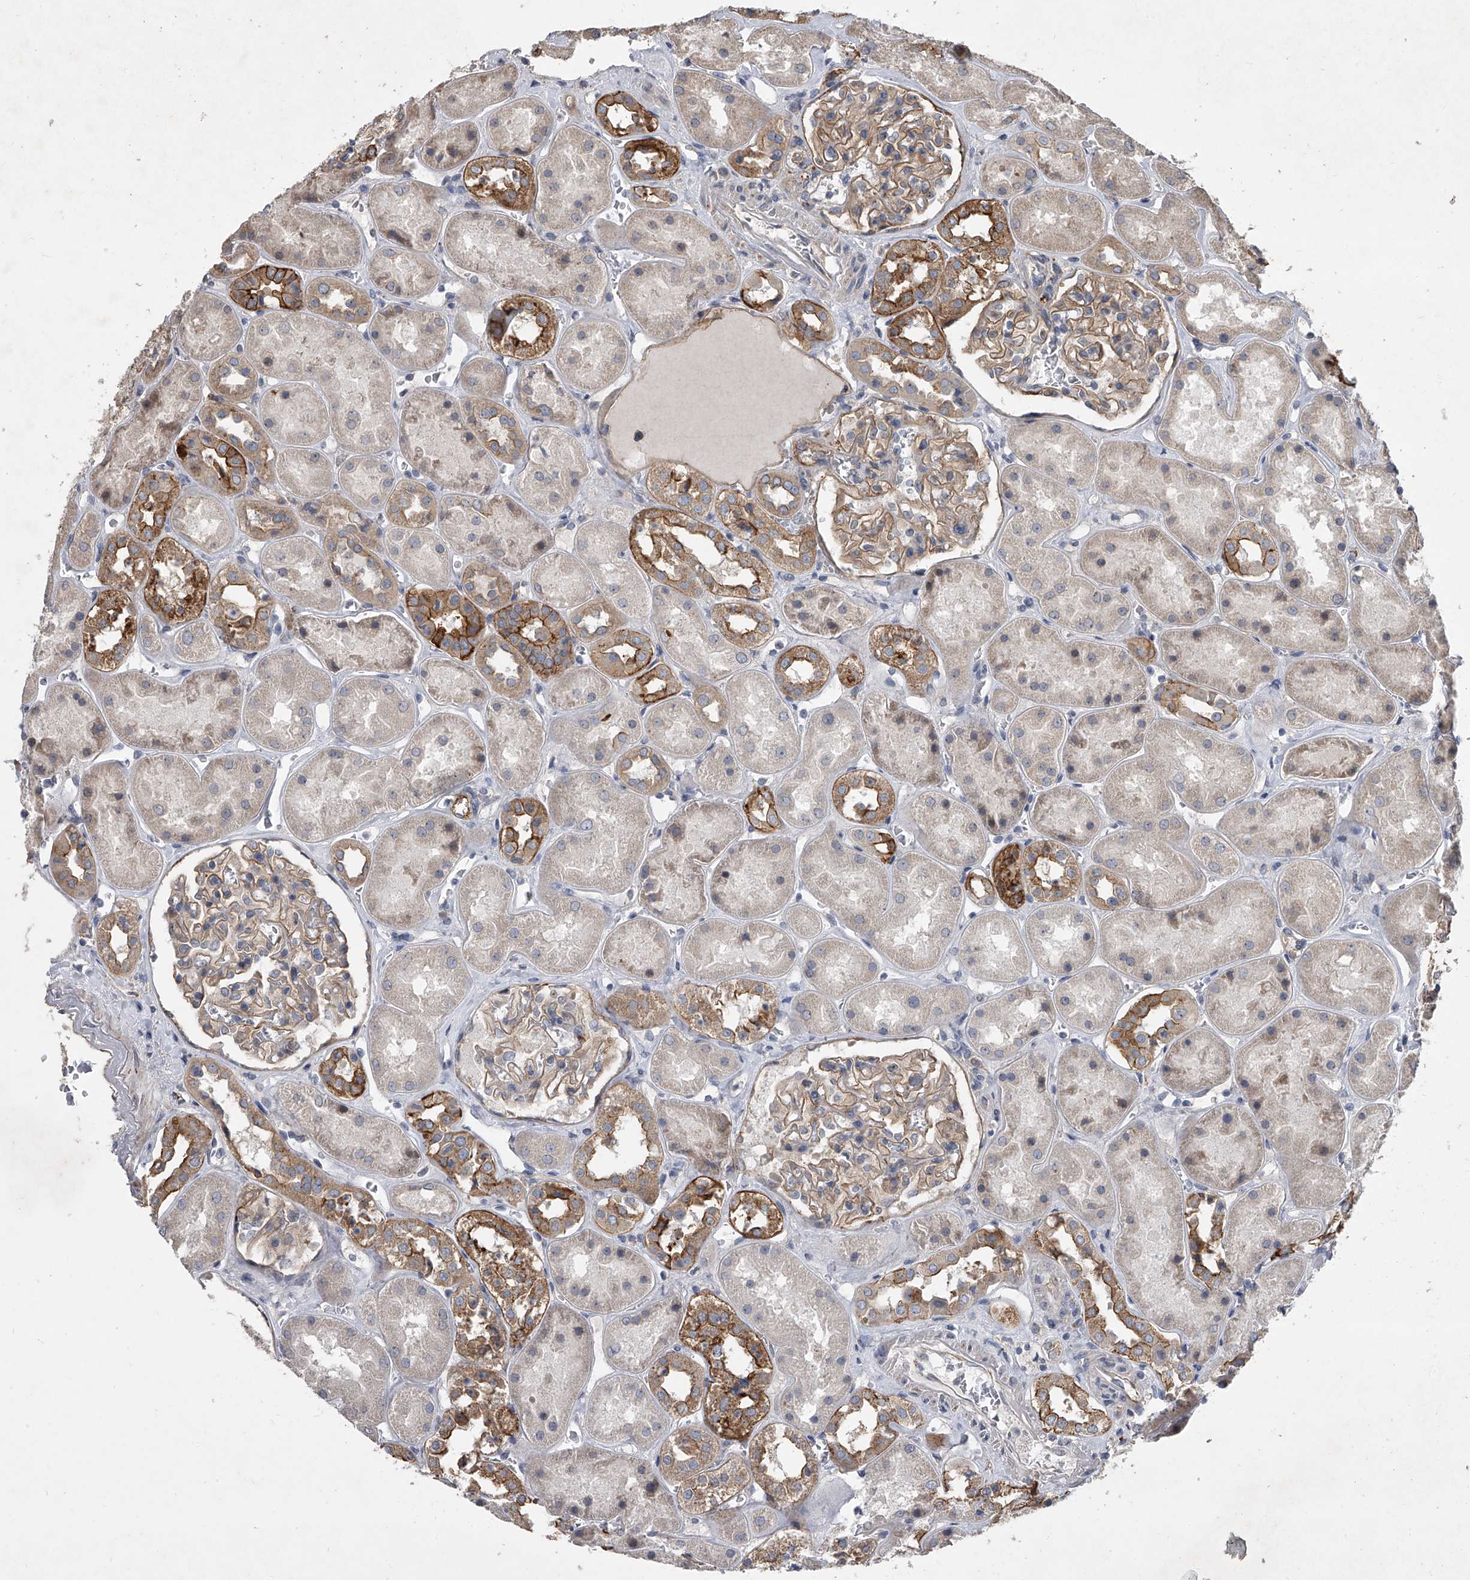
{"staining": {"intensity": "weak", "quantity": "25%-75%", "location": "cytoplasmic/membranous"}, "tissue": "kidney", "cell_type": "Cells in glomeruli", "image_type": "normal", "snomed": [{"axis": "morphology", "description": "Normal tissue, NOS"}, {"axis": "topography", "description": "Kidney"}], "caption": "Approximately 25%-75% of cells in glomeruli in normal human kidney show weak cytoplasmic/membranous protein staining as visualized by brown immunohistochemical staining.", "gene": "DOCK9", "patient": {"sex": "male", "age": 70}}